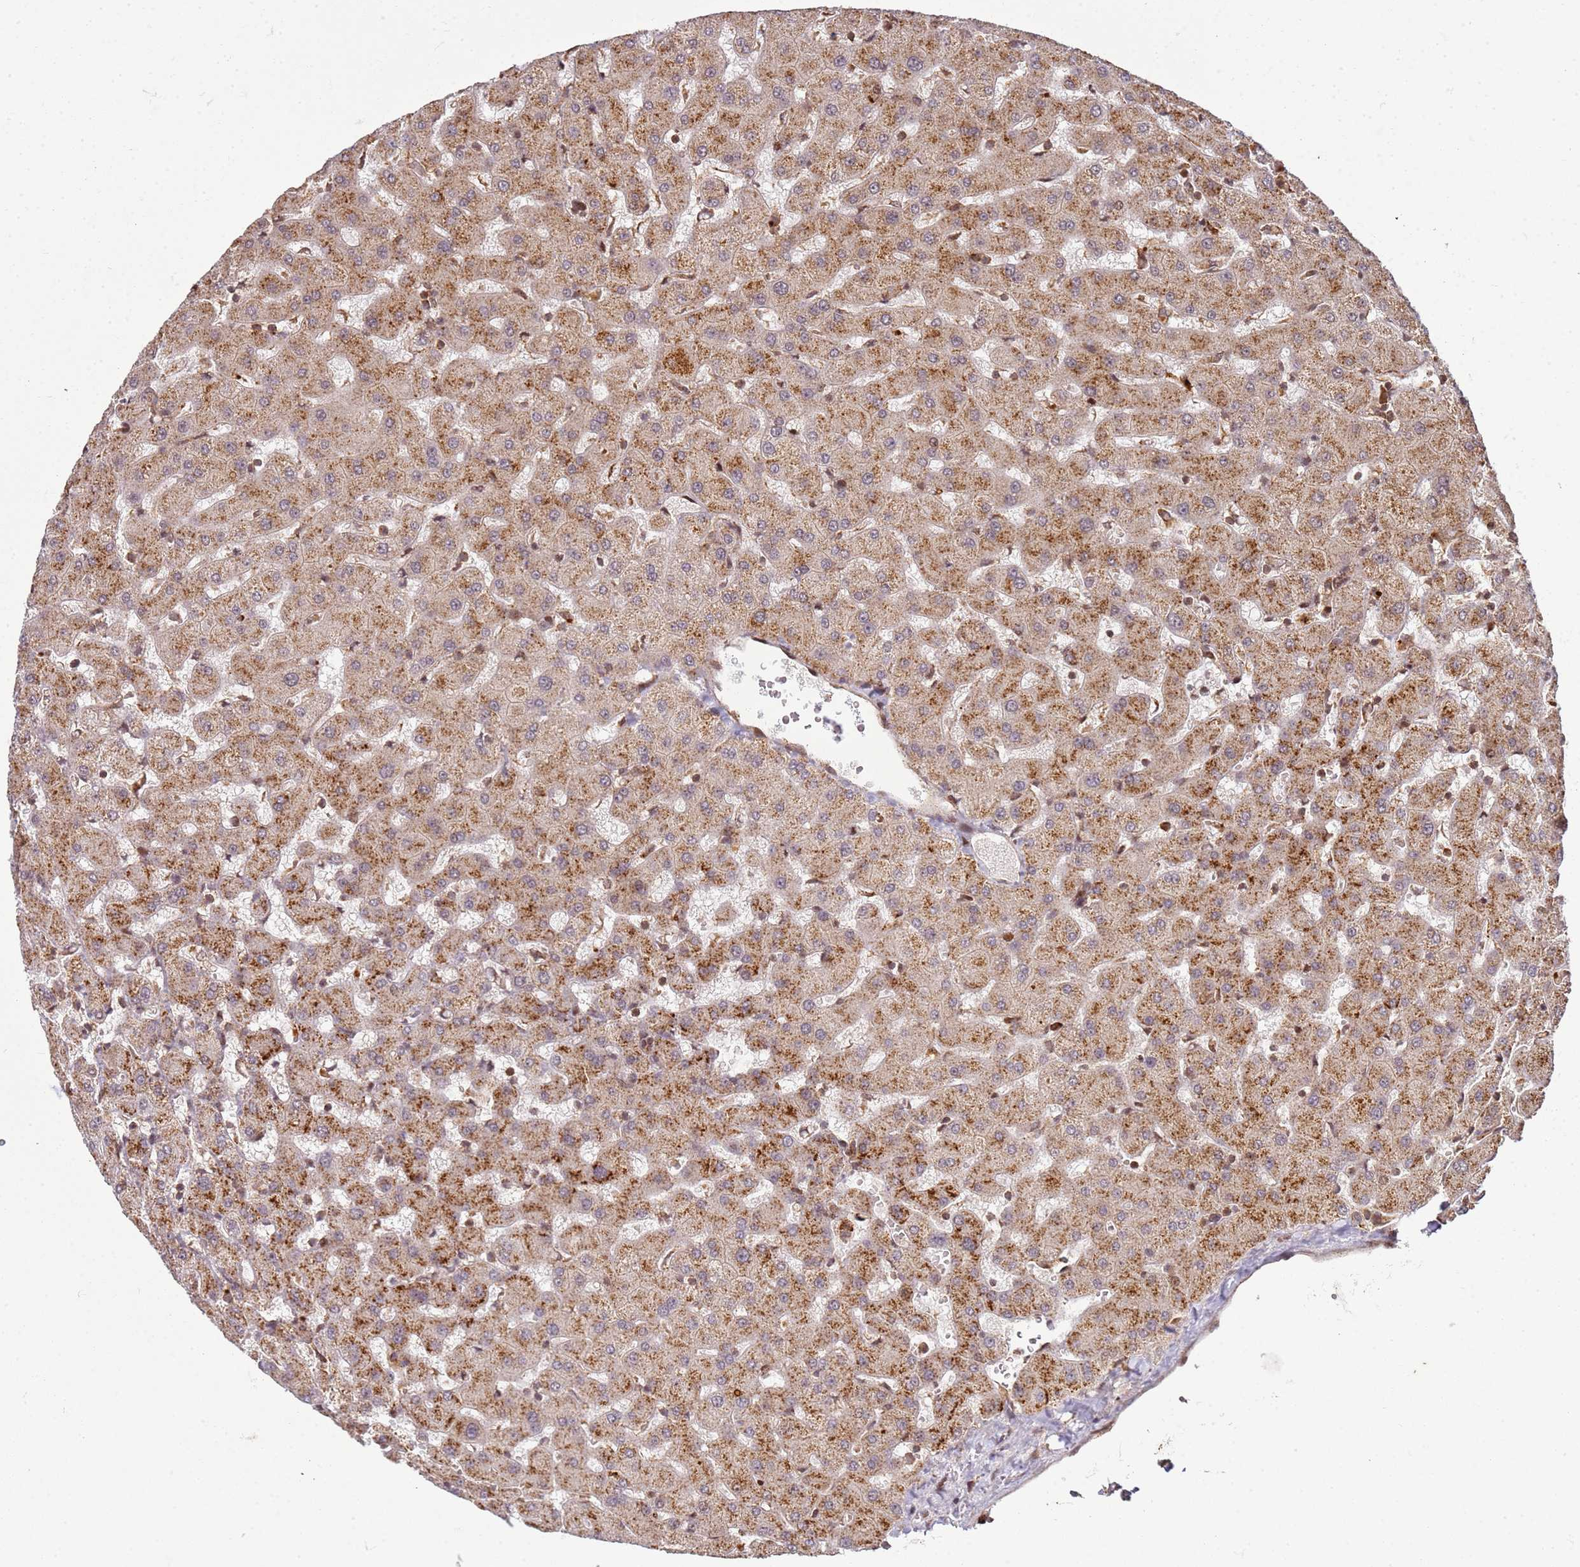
{"staining": {"intensity": "weak", "quantity": ">75%", "location": "cytoplasmic/membranous,nuclear"}, "tissue": "liver", "cell_type": "Cholangiocytes", "image_type": "normal", "snomed": [{"axis": "morphology", "description": "Normal tissue, NOS"}, {"axis": "topography", "description": "Liver"}], "caption": "Immunohistochemistry of benign liver reveals low levels of weak cytoplasmic/membranous,nuclear positivity in about >75% of cholangiocytes. The staining is performed using DAB brown chromogen to label protein expression. The nuclei are counter-stained blue using hematoxylin.", "gene": "PEX14", "patient": {"sex": "female", "age": 63}}